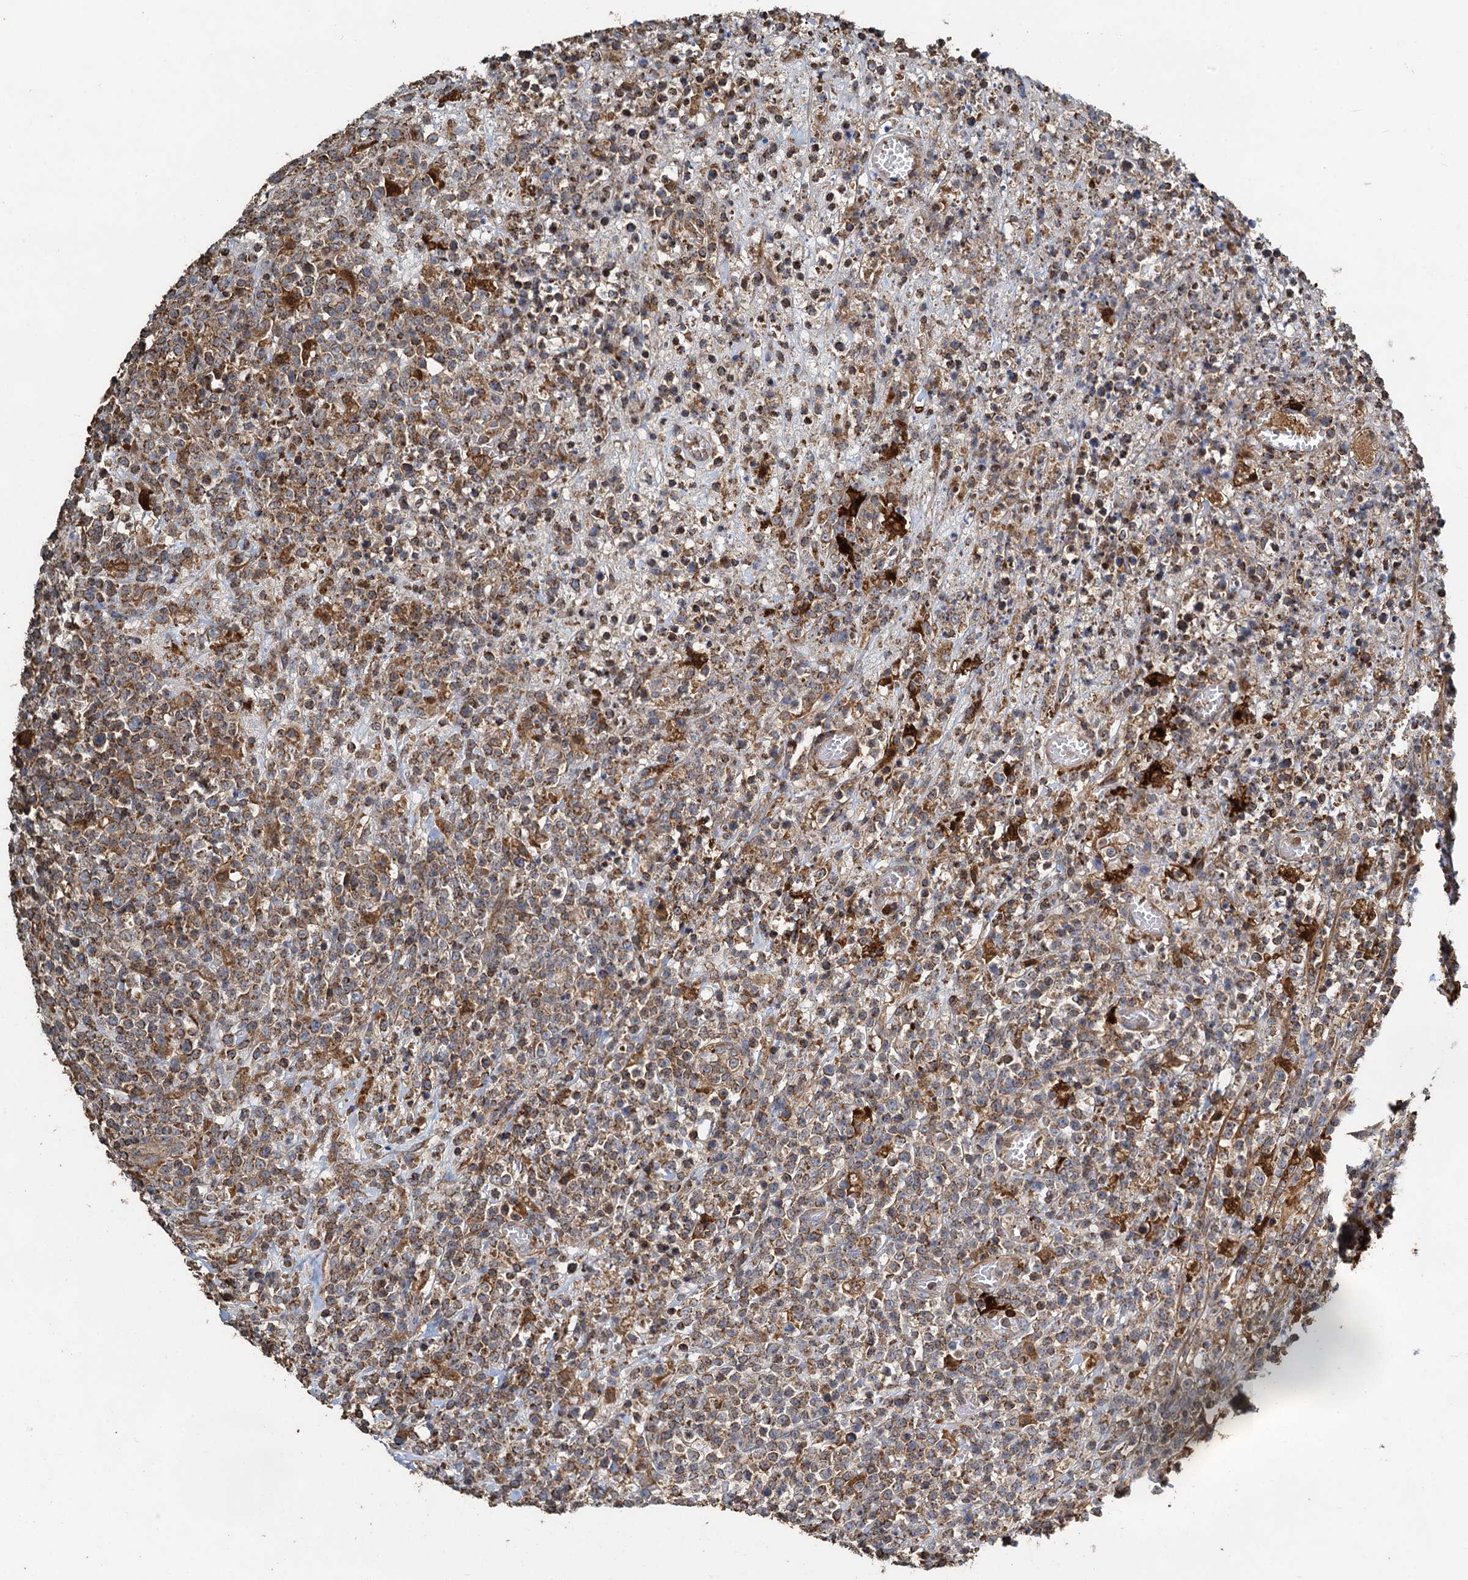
{"staining": {"intensity": "moderate", "quantity": ">75%", "location": "cytoplasmic/membranous"}, "tissue": "lymphoma", "cell_type": "Tumor cells", "image_type": "cancer", "snomed": [{"axis": "morphology", "description": "Malignant lymphoma, non-Hodgkin's type, High grade"}, {"axis": "topography", "description": "Colon"}], "caption": "An immunohistochemistry micrograph of neoplastic tissue is shown. Protein staining in brown shows moderate cytoplasmic/membranous positivity in high-grade malignant lymphoma, non-Hodgkin's type within tumor cells. The protein of interest is stained brown, and the nuclei are stained in blue (DAB (3,3'-diaminobenzidine) IHC with brightfield microscopy, high magnification).", "gene": "SDS", "patient": {"sex": "female", "age": 53}}